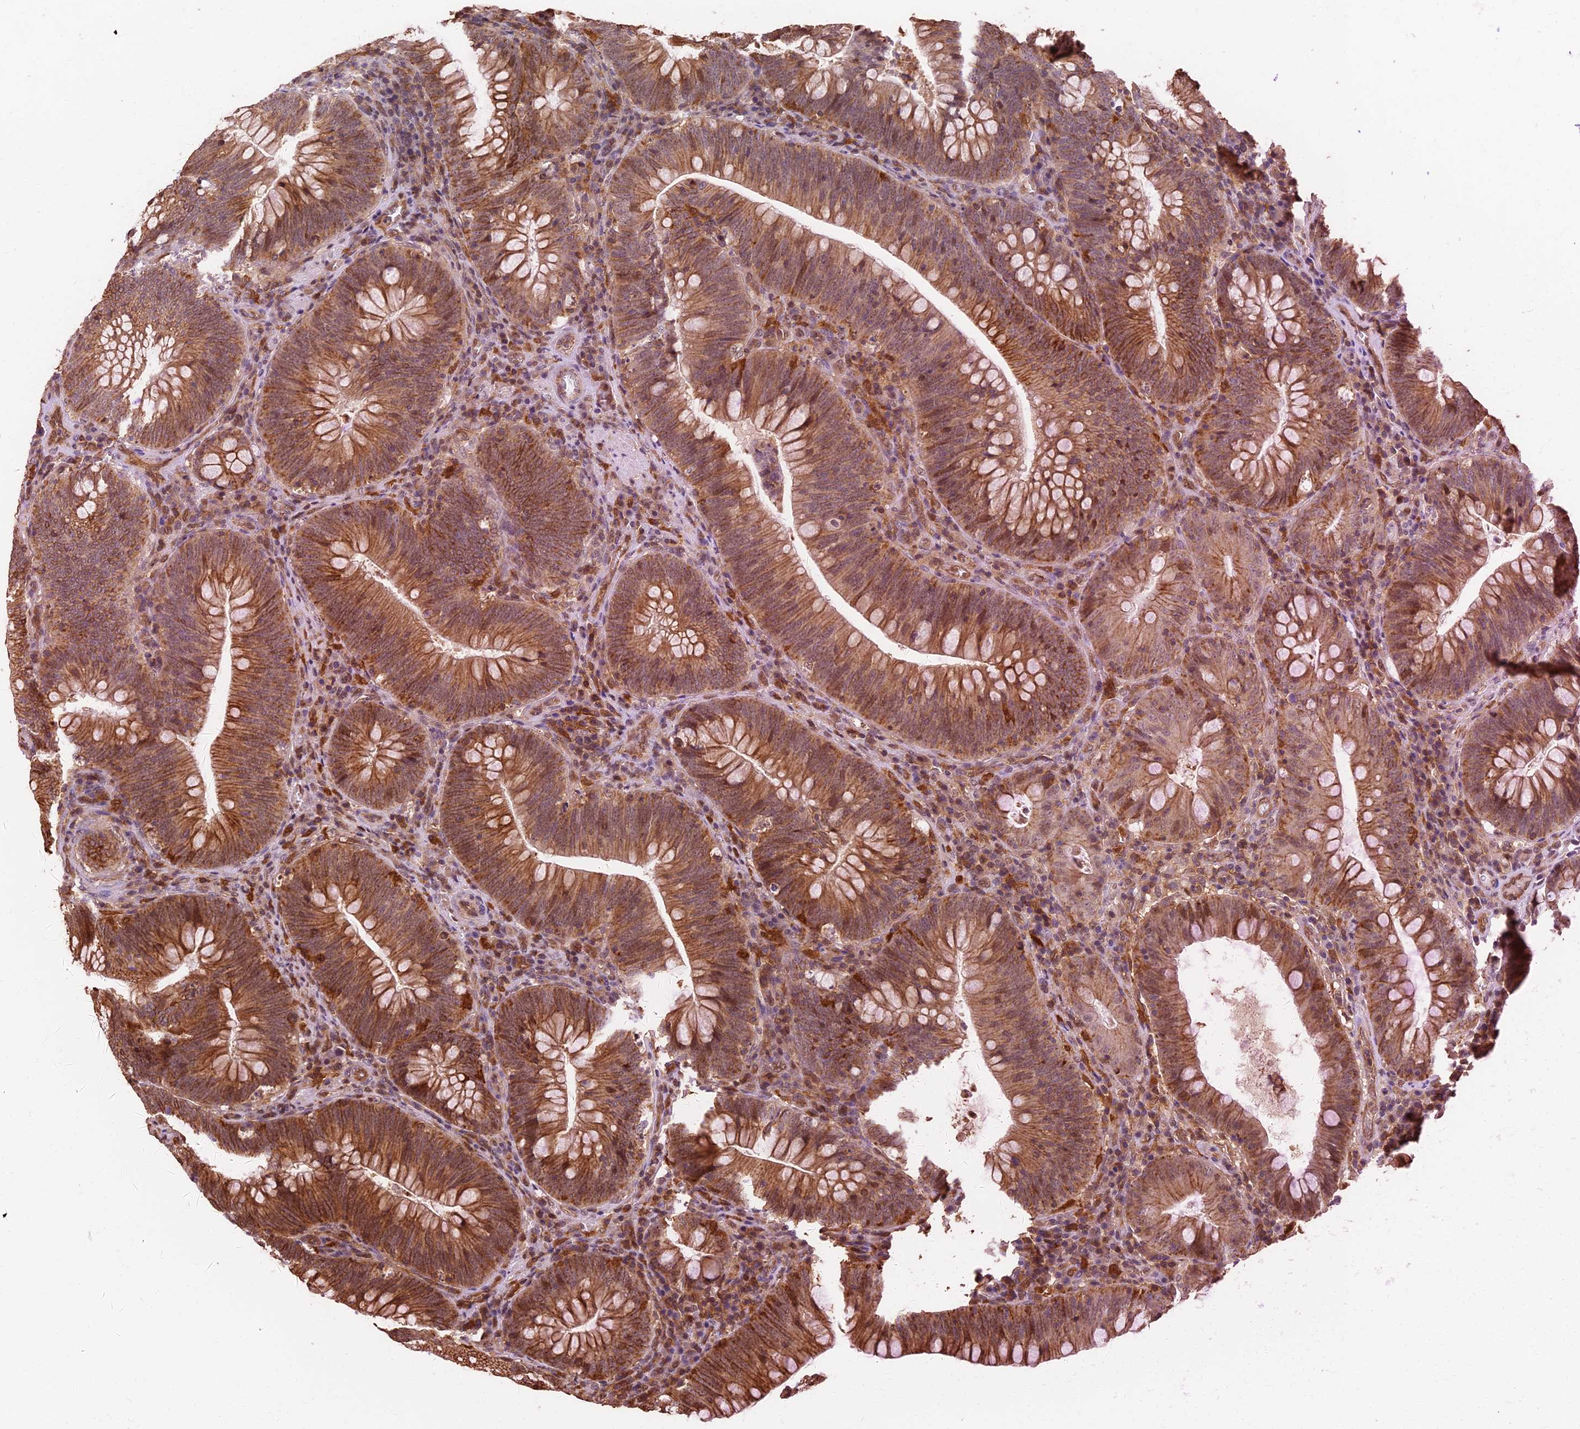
{"staining": {"intensity": "strong", "quantity": ">75%", "location": "cytoplasmic/membranous"}, "tissue": "colorectal cancer", "cell_type": "Tumor cells", "image_type": "cancer", "snomed": [{"axis": "morphology", "description": "Normal tissue, NOS"}, {"axis": "topography", "description": "Colon"}], "caption": "Colorectal cancer stained for a protein reveals strong cytoplasmic/membranous positivity in tumor cells.", "gene": "LRRN3", "patient": {"sex": "female", "age": 82}}